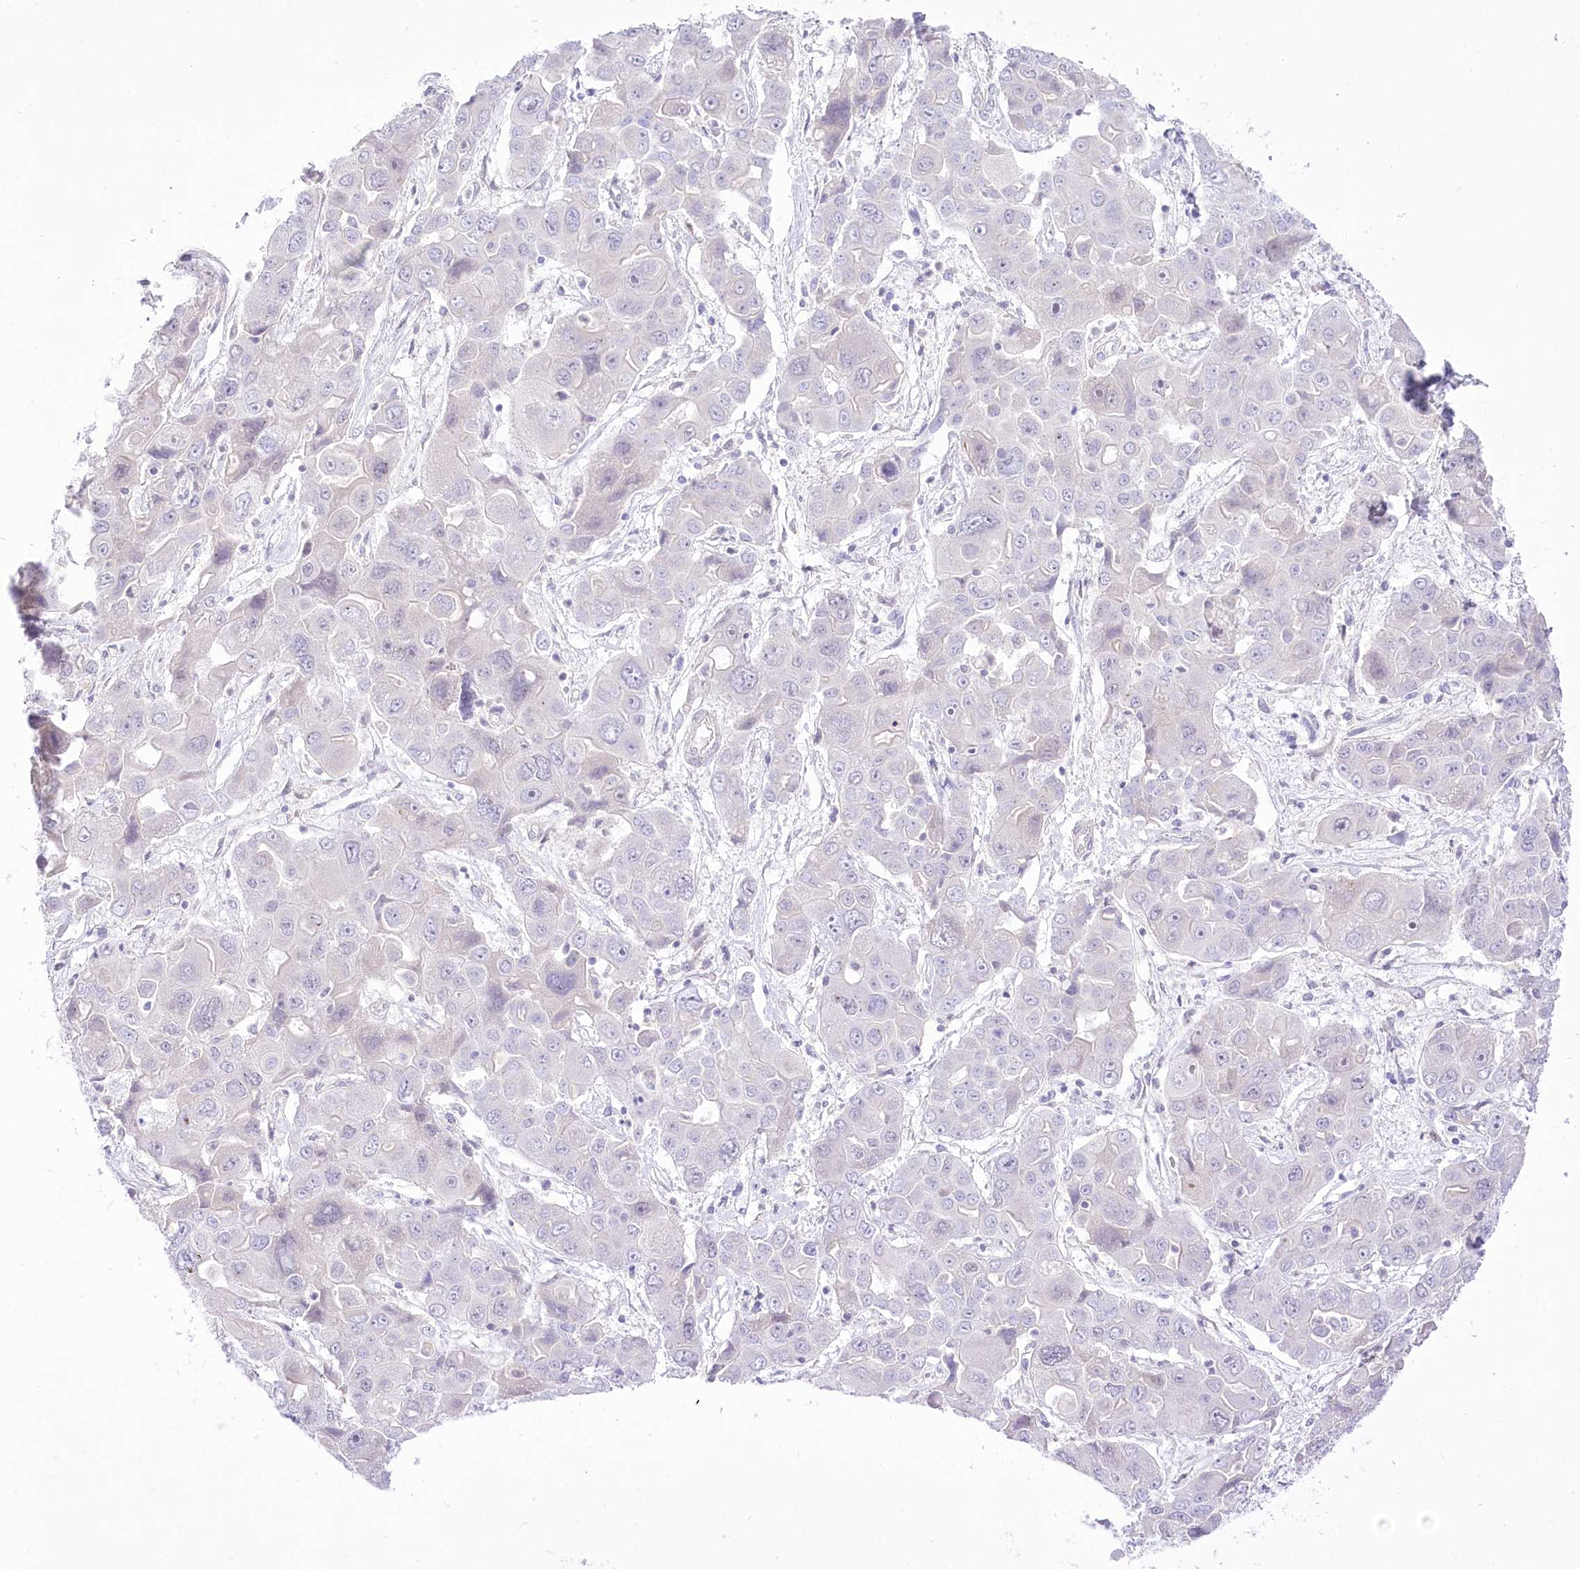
{"staining": {"intensity": "negative", "quantity": "none", "location": "none"}, "tissue": "liver cancer", "cell_type": "Tumor cells", "image_type": "cancer", "snomed": [{"axis": "morphology", "description": "Cholangiocarcinoma"}, {"axis": "topography", "description": "Liver"}], "caption": "DAB (3,3'-diaminobenzidine) immunohistochemical staining of human liver cancer demonstrates no significant staining in tumor cells.", "gene": "HELT", "patient": {"sex": "male", "age": 67}}